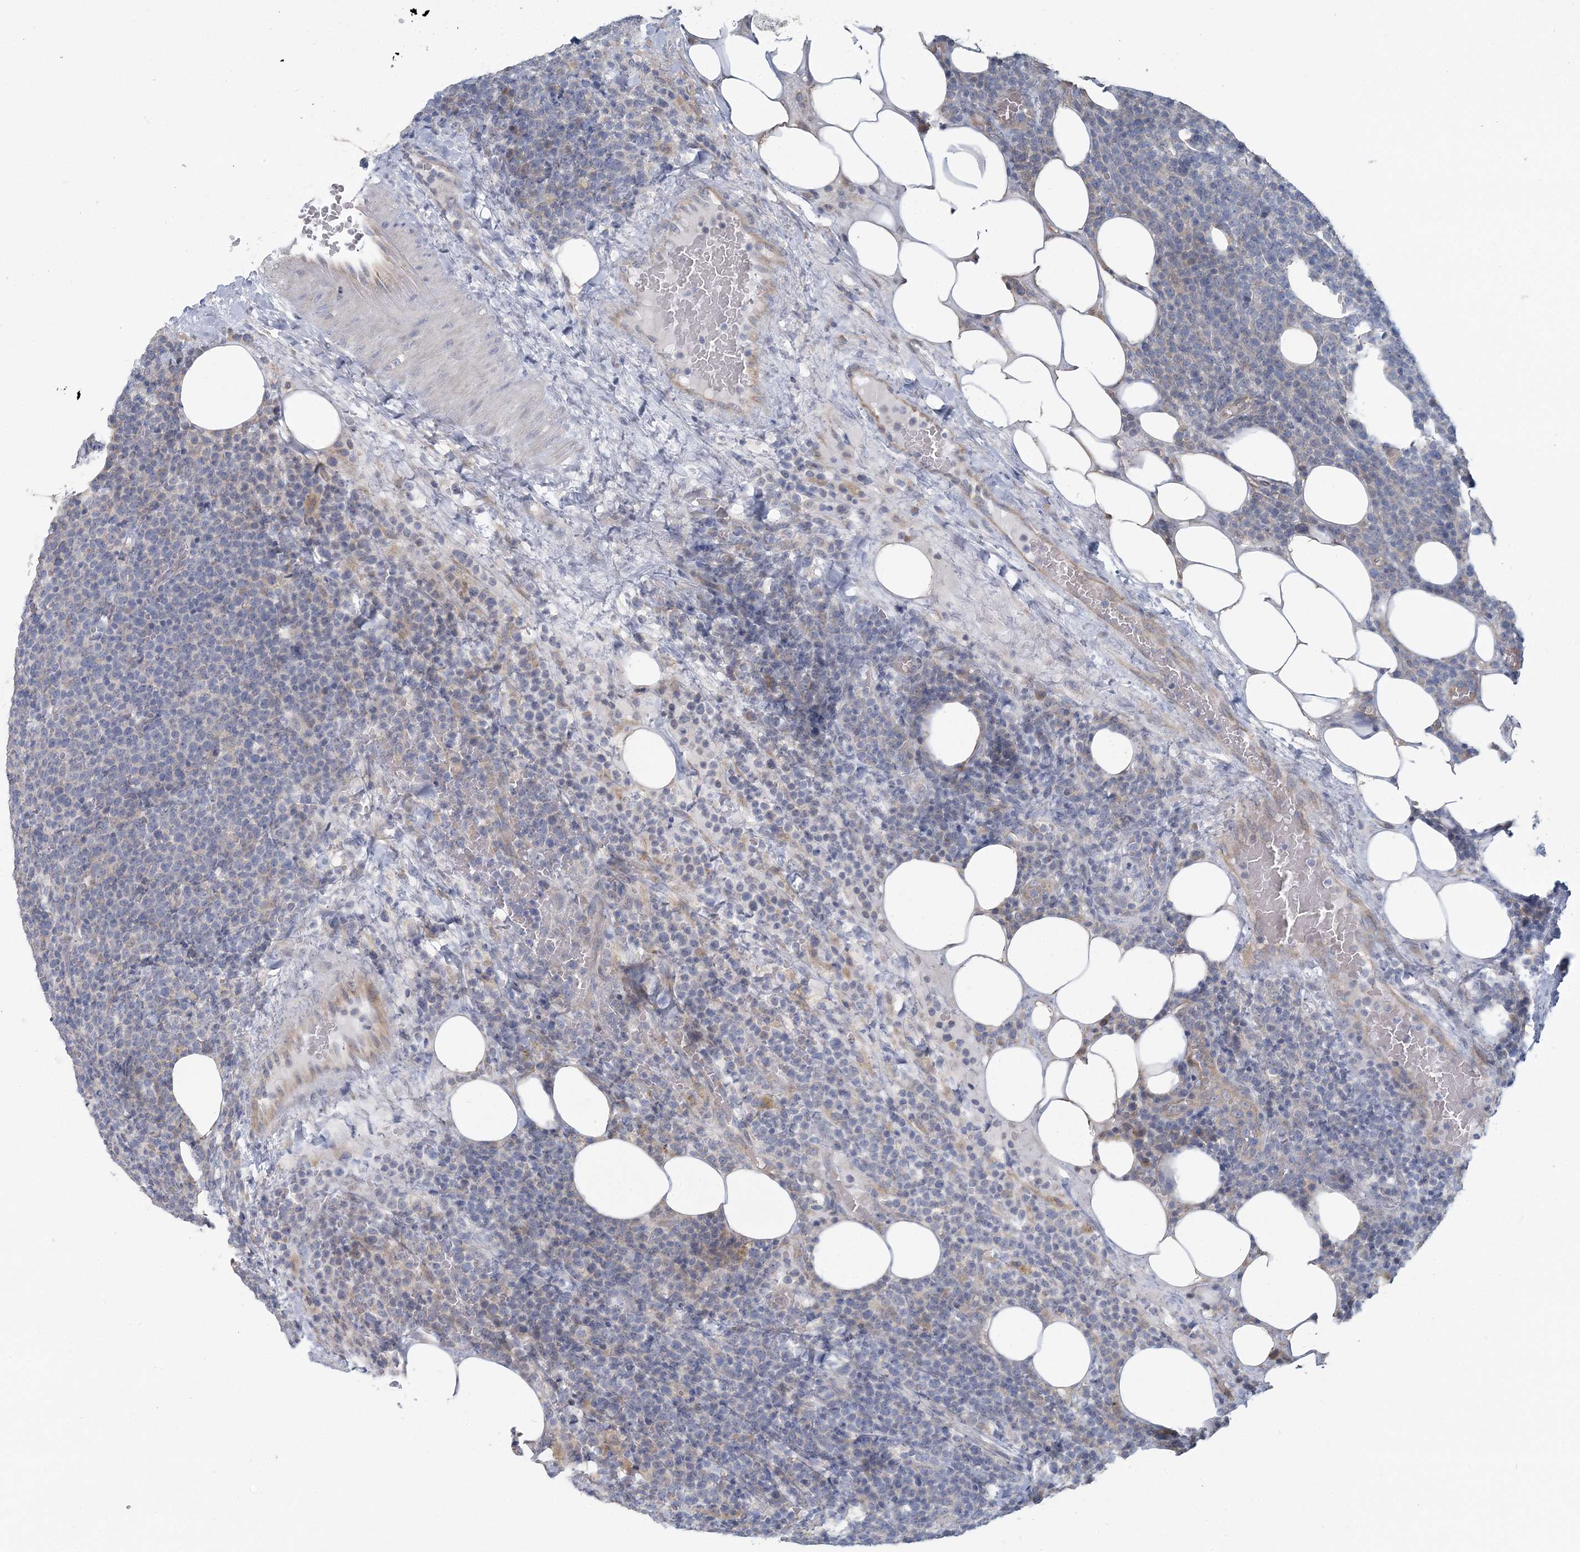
{"staining": {"intensity": "negative", "quantity": "none", "location": "none"}, "tissue": "lymphoma", "cell_type": "Tumor cells", "image_type": "cancer", "snomed": [{"axis": "morphology", "description": "Malignant lymphoma, non-Hodgkin's type, High grade"}, {"axis": "topography", "description": "Lymph node"}], "caption": "A high-resolution image shows IHC staining of lymphoma, which demonstrates no significant positivity in tumor cells.", "gene": "CMBL", "patient": {"sex": "male", "age": 61}}